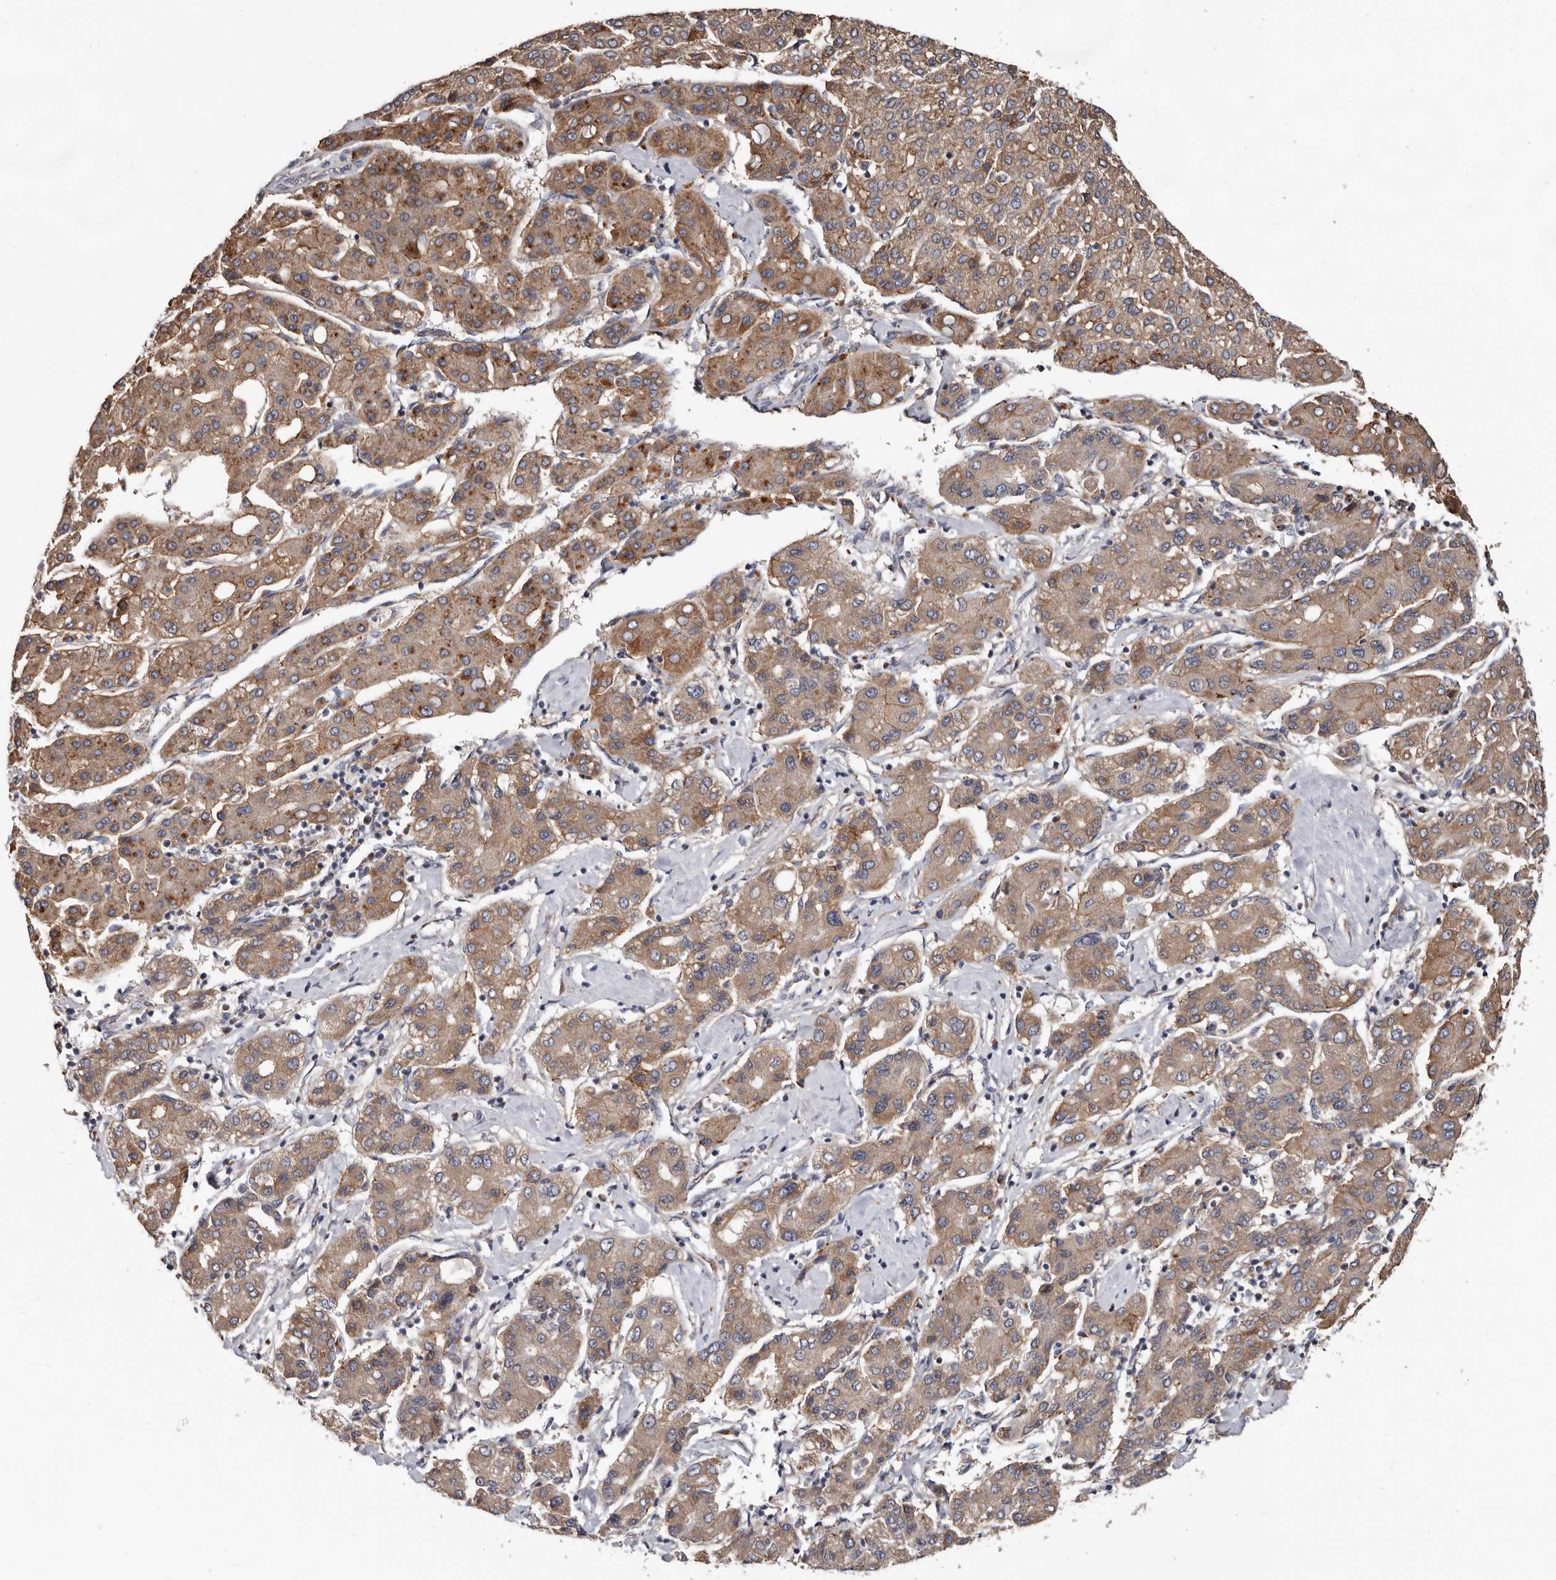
{"staining": {"intensity": "moderate", "quantity": ">75%", "location": "cytoplasmic/membranous"}, "tissue": "liver cancer", "cell_type": "Tumor cells", "image_type": "cancer", "snomed": [{"axis": "morphology", "description": "Carcinoma, Hepatocellular, NOS"}, {"axis": "topography", "description": "Liver"}], "caption": "IHC histopathology image of neoplastic tissue: hepatocellular carcinoma (liver) stained using immunohistochemistry demonstrates medium levels of moderate protein expression localized specifically in the cytoplasmic/membranous of tumor cells, appearing as a cytoplasmic/membranous brown color.", "gene": "MRPL18", "patient": {"sex": "male", "age": 65}}